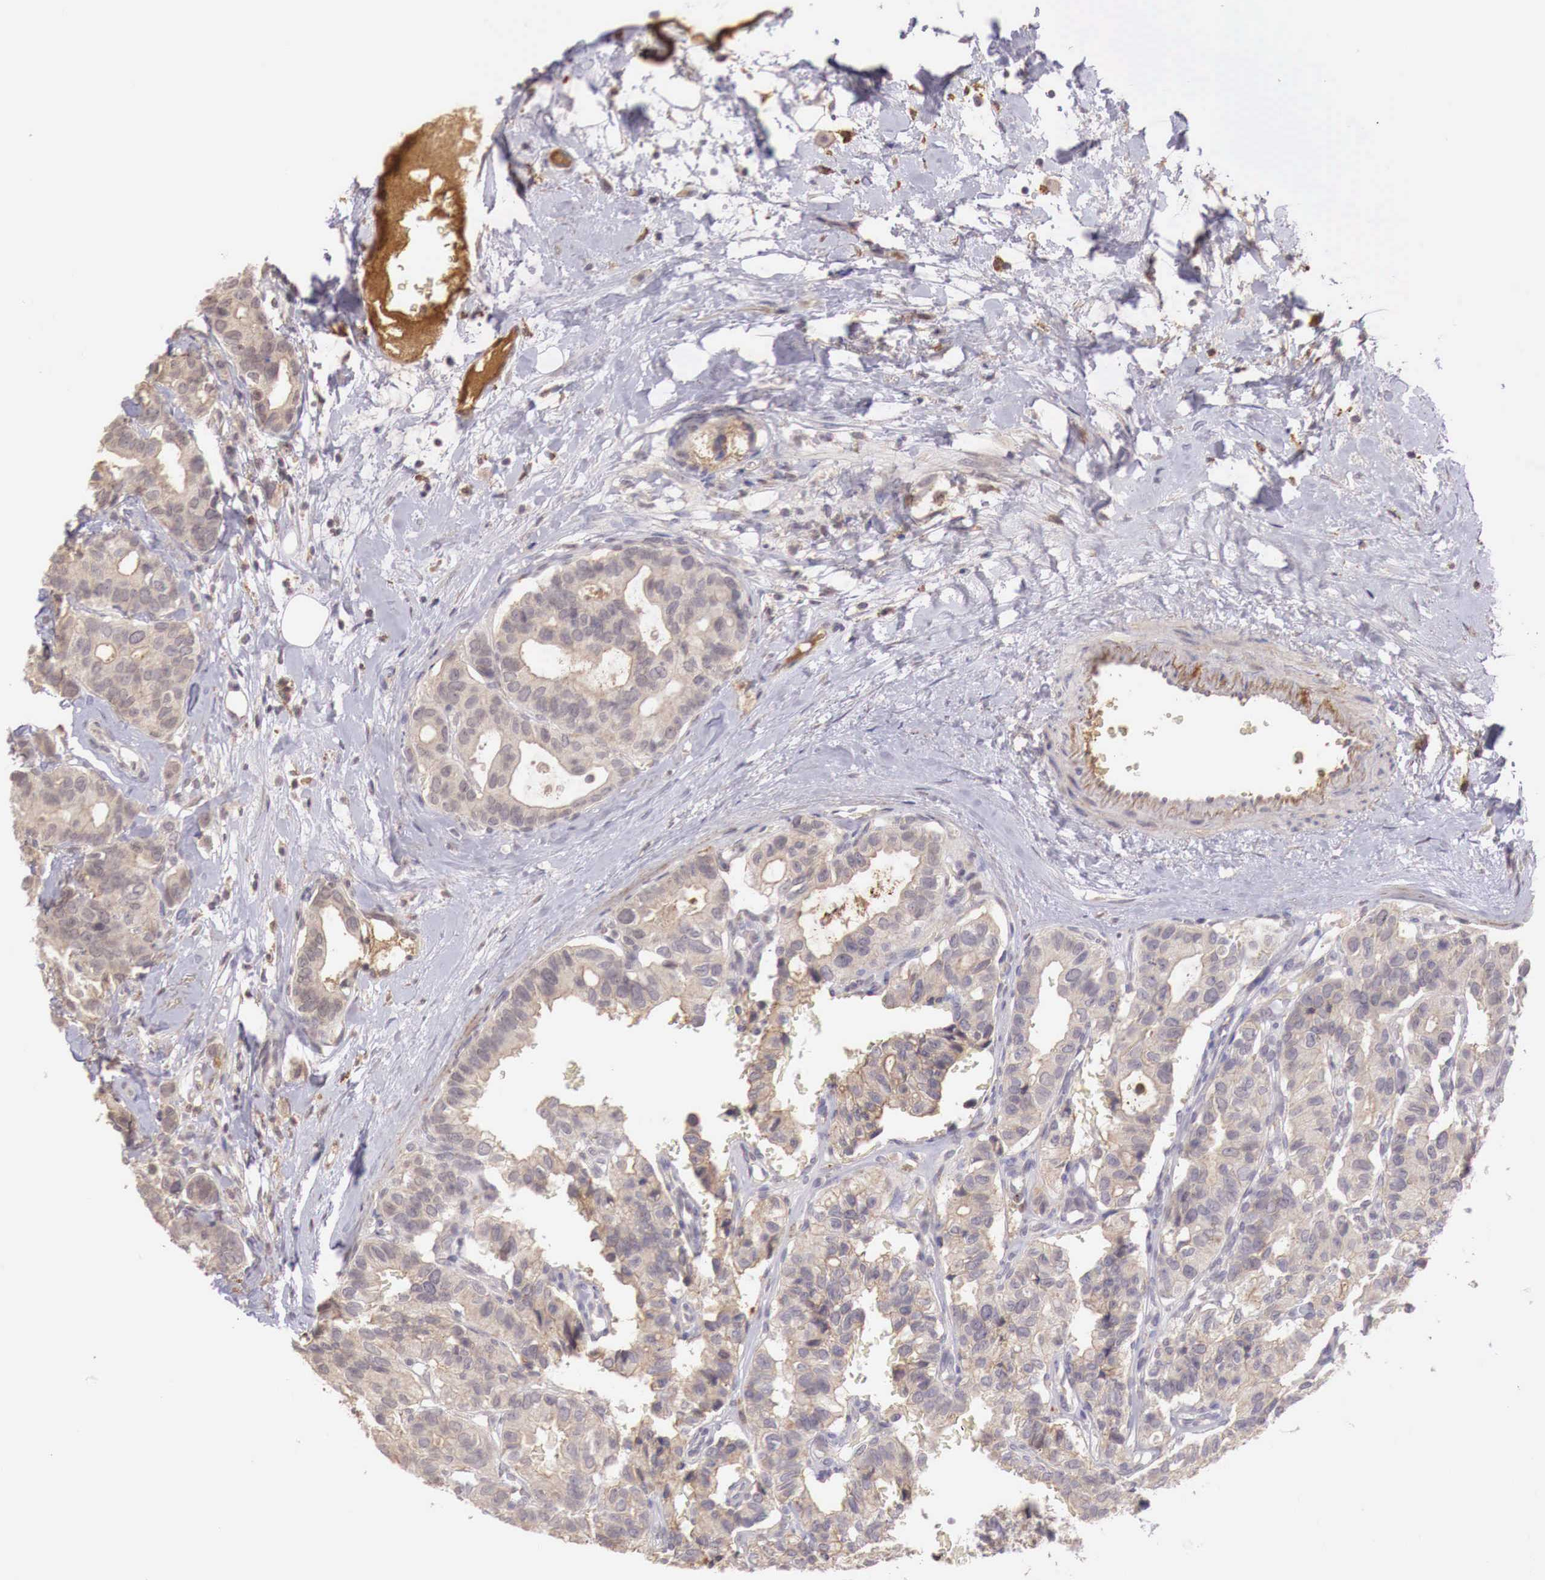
{"staining": {"intensity": "weak", "quantity": "25%-75%", "location": "cytoplasmic/membranous"}, "tissue": "breast cancer", "cell_type": "Tumor cells", "image_type": "cancer", "snomed": [{"axis": "morphology", "description": "Duct carcinoma"}, {"axis": "topography", "description": "Breast"}], "caption": "A photomicrograph showing weak cytoplasmic/membranous staining in approximately 25%-75% of tumor cells in intraductal carcinoma (breast), as visualized by brown immunohistochemical staining.", "gene": "CHRDL1", "patient": {"sex": "female", "age": 69}}